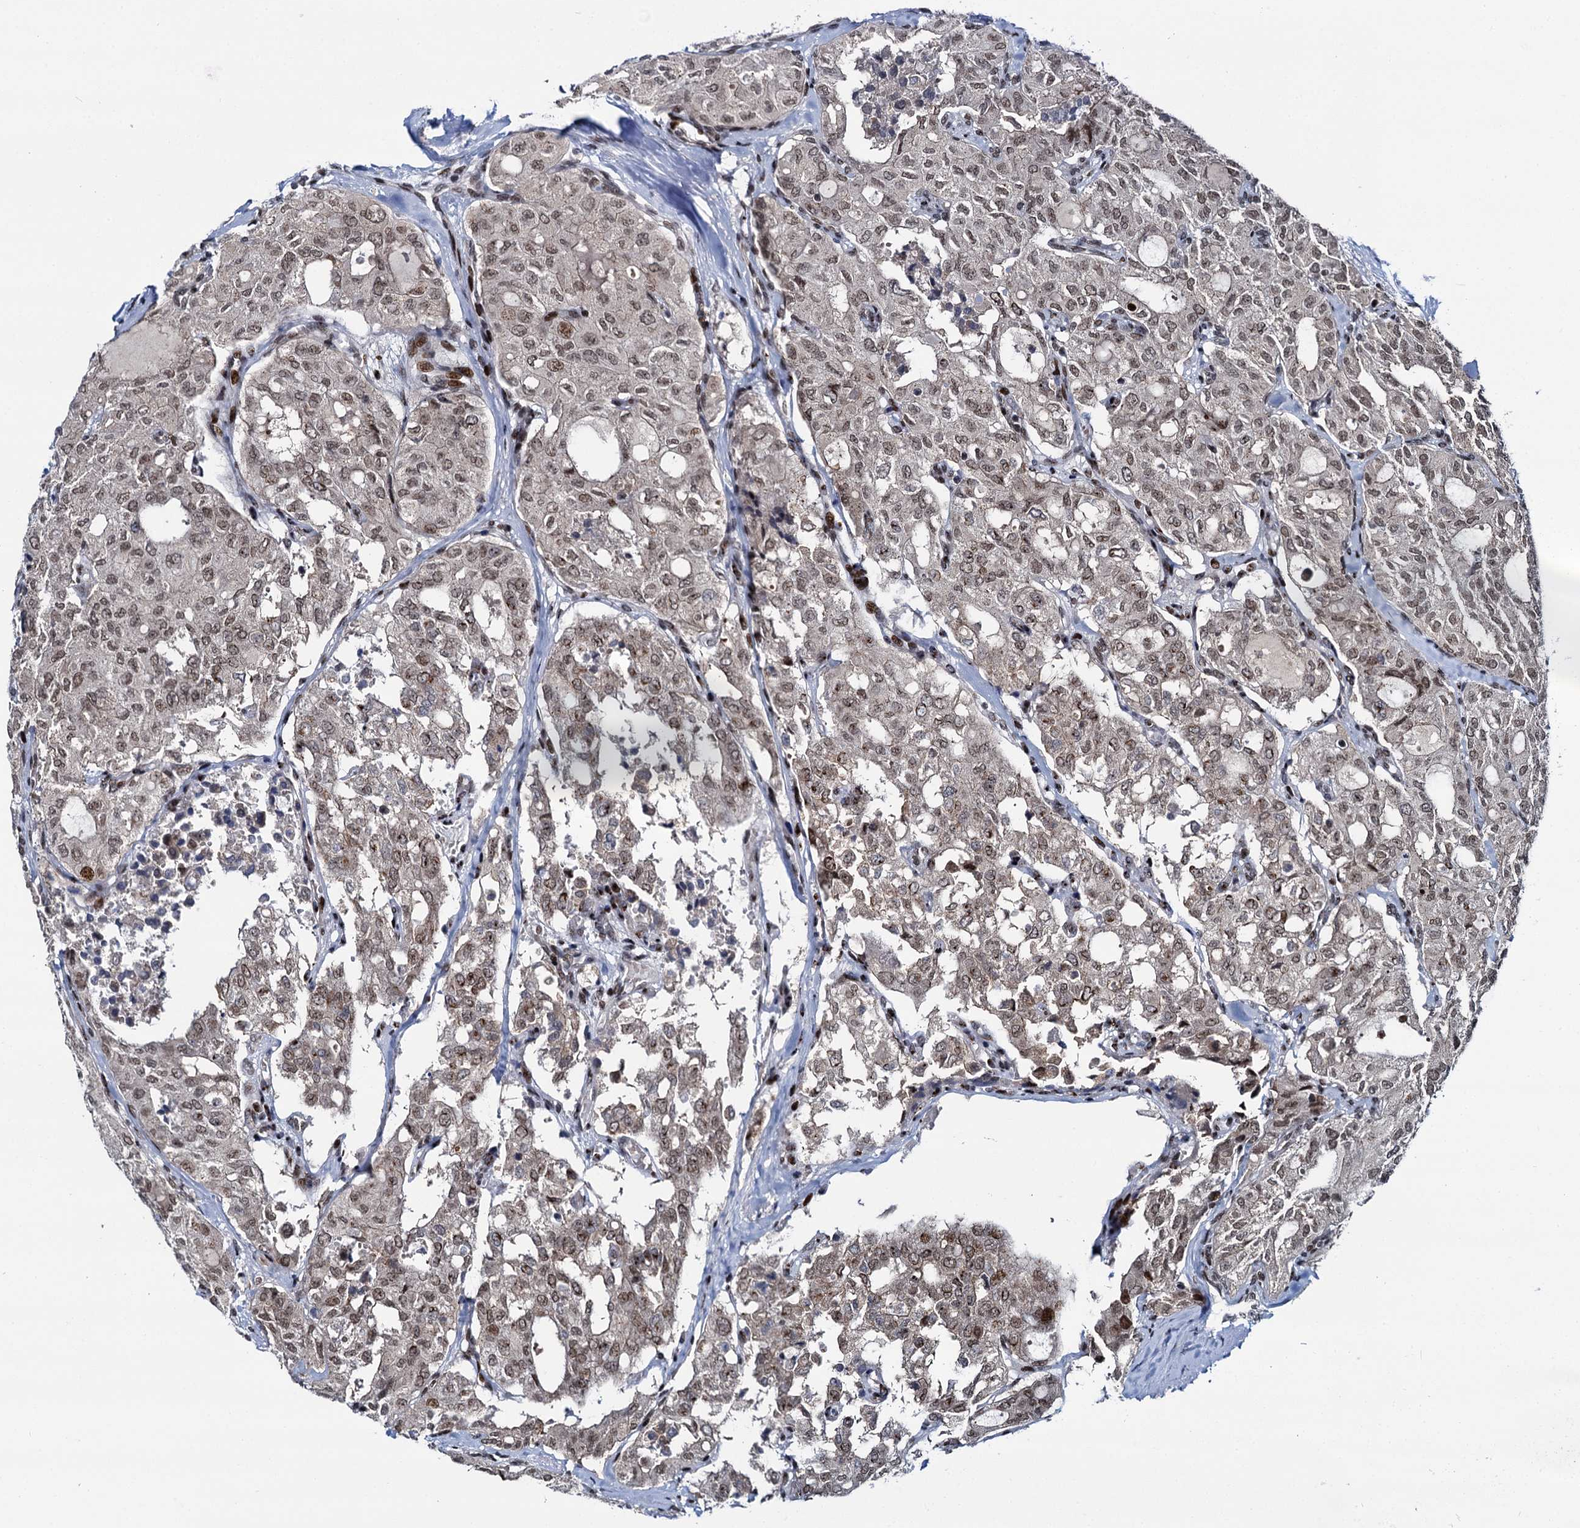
{"staining": {"intensity": "moderate", "quantity": "25%-75%", "location": "nuclear"}, "tissue": "thyroid cancer", "cell_type": "Tumor cells", "image_type": "cancer", "snomed": [{"axis": "morphology", "description": "Follicular adenoma carcinoma, NOS"}, {"axis": "topography", "description": "Thyroid gland"}], "caption": "Protein expression analysis of follicular adenoma carcinoma (thyroid) exhibits moderate nuclear expression in about 25%-75% of tumor cells.", "gene": "RUFY2", "patient": {"sex": "male", "age": 75}}